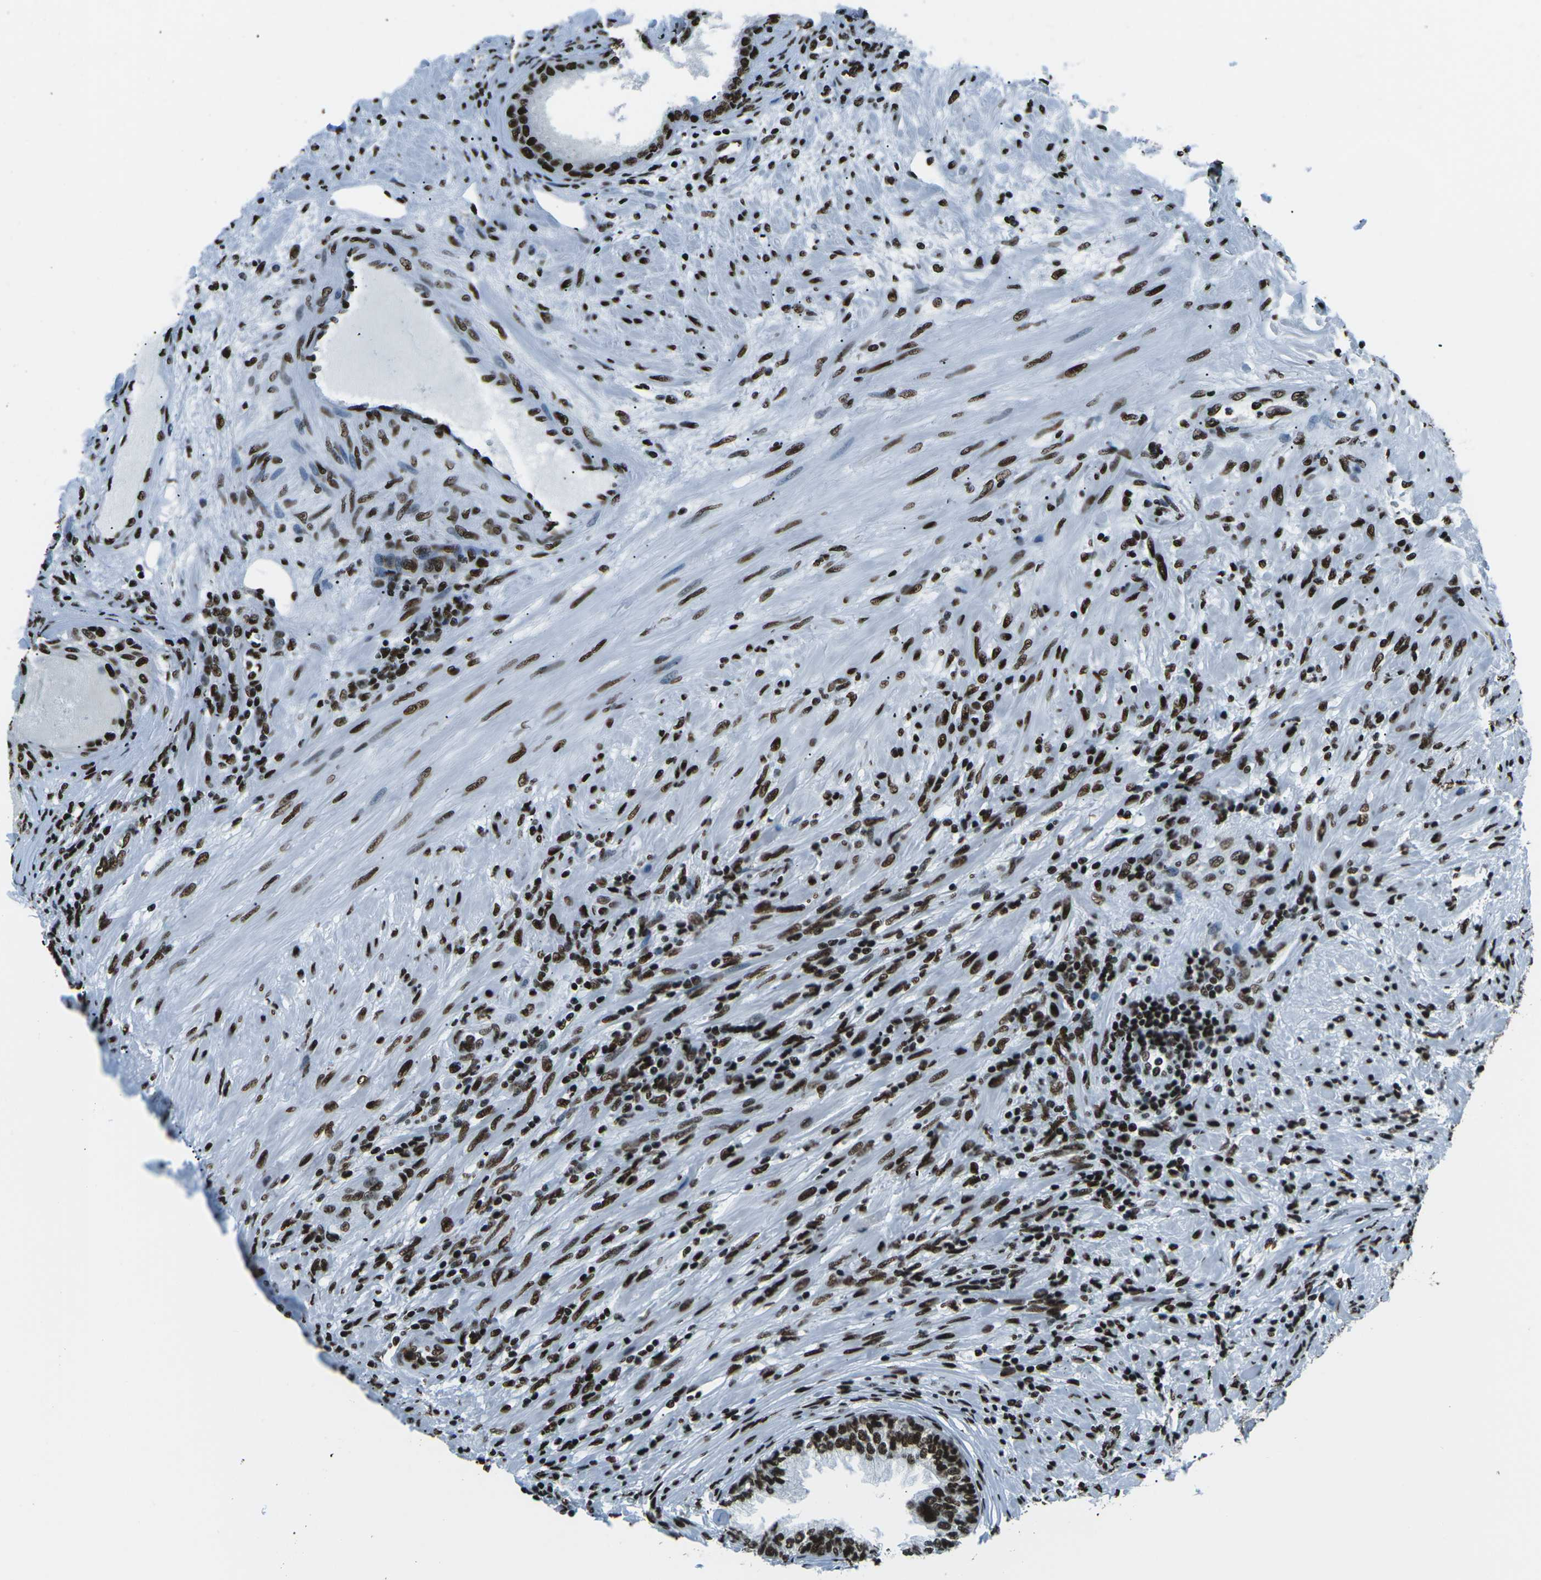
{"staining": {"intensity": "strong", "quantity": ">75%", "location": "nuclear"}, "tissue": "prostate", "cell_type": "Glandular cells", "image_type": "normal", "snomed": [{"axis": "morphology", "description": "Normal tissue, NOS"}, {"axis": "topography", "description": "Prostate"}], "caption": "Prostate stained with DAB immunohistochemistry (IHC) demonstrates high levels of strong nuclear staining in about >75% of glandular cells.", "gene": "HNRNPL", "patient": {"sex": "male", "age": 76}}